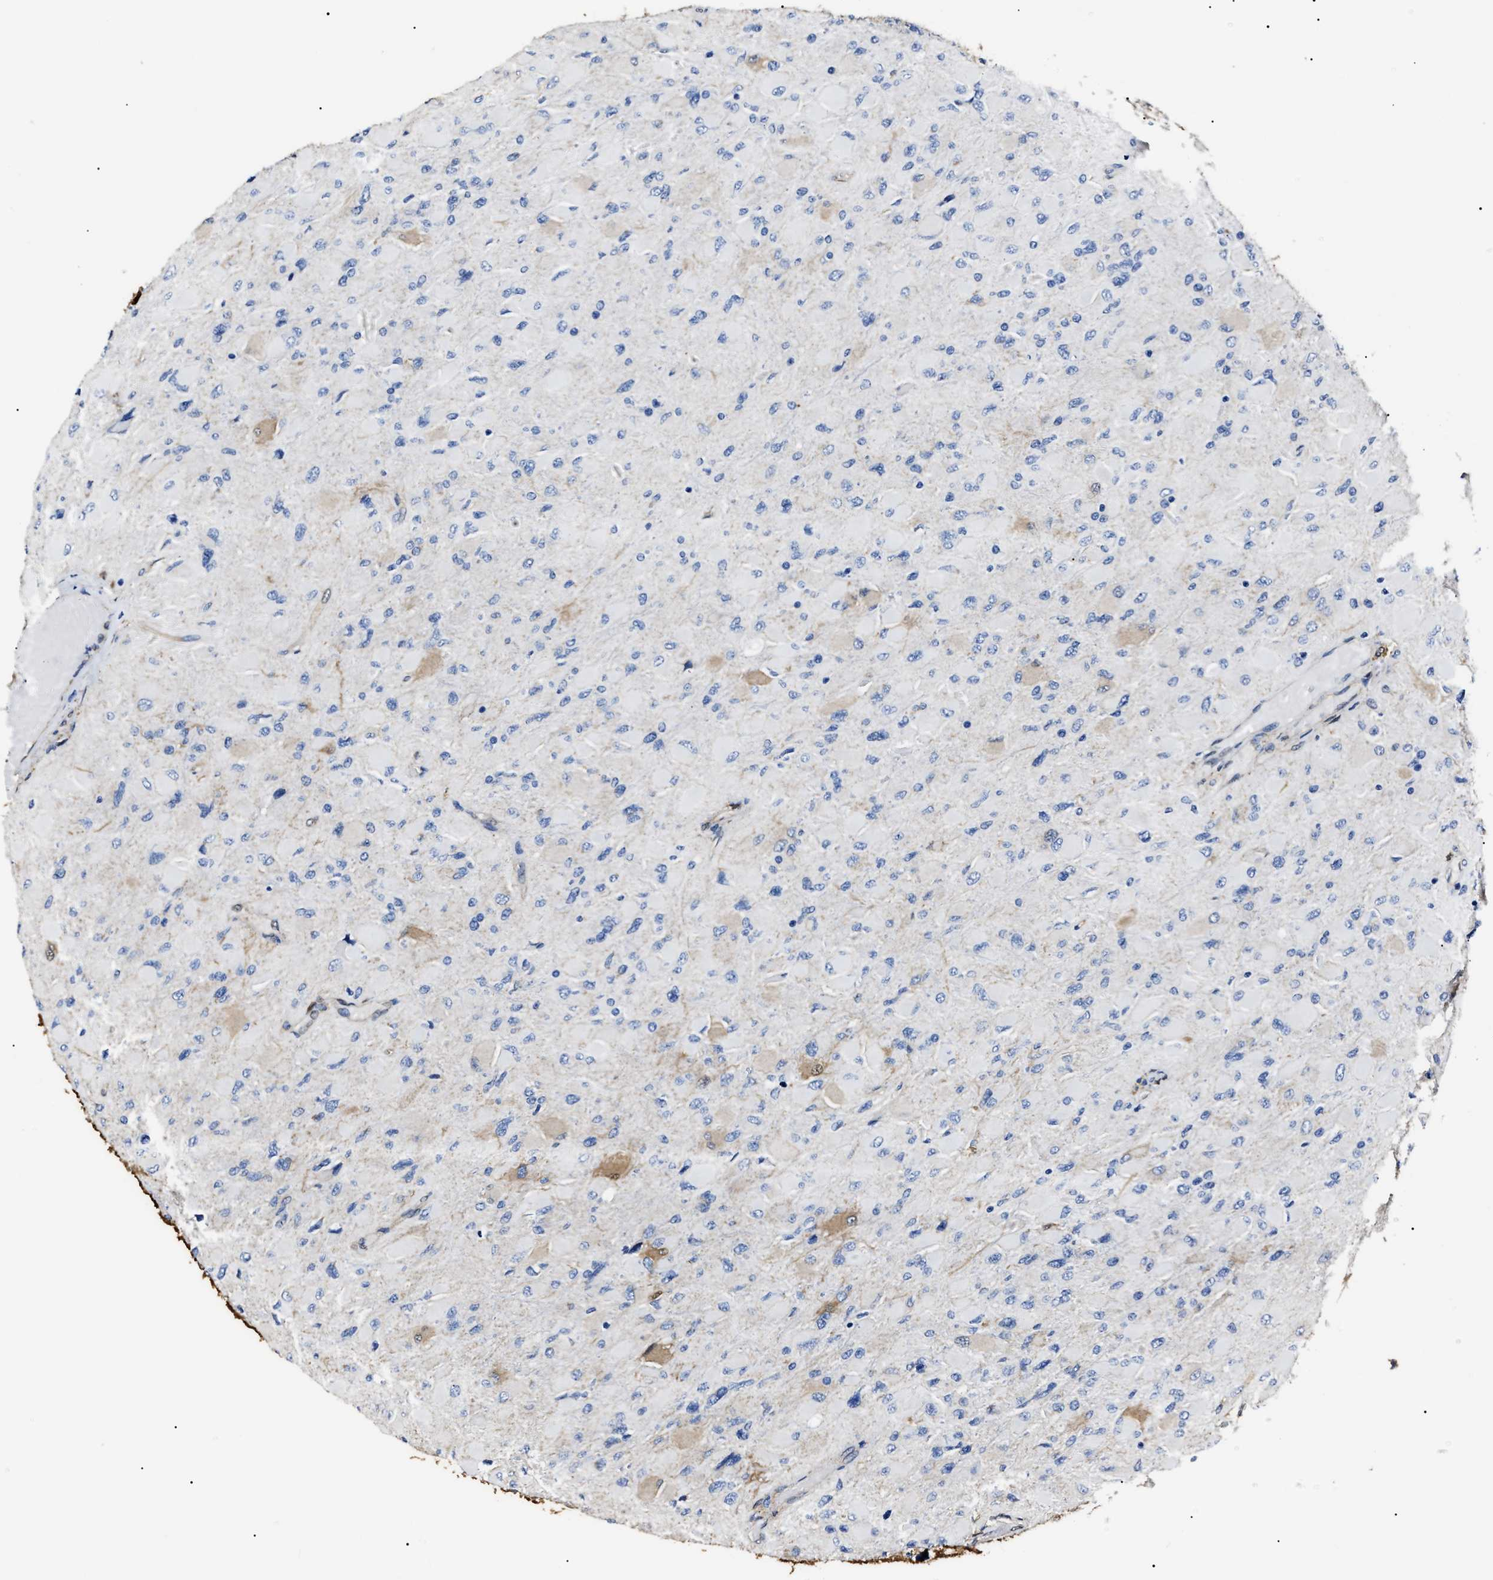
{"staining": {"intensity": "negative", "quantity": "none", "location": "none"}, "tissue": "glioma", "cell_type": "Tumor cells", "image_type": "cancer", "snomed": [{"axis": "morphology", "description": "Glioma, malignant, High grade"}, {"axis": "topography", "description": "Cerebral cortex"}], "caption": "Glioma was stained to show a protein in brown. There is no significant expression in tumor cells. Brightfield microscopy of immunohistochemistry (IHC) stained with DAB (3,3'-diaminobenzidine) (brown) and hematoxylin (blue), captured at high magnification.", "gene": "ALDH1A1", "patient": {"sex": "female", "age": 36}}